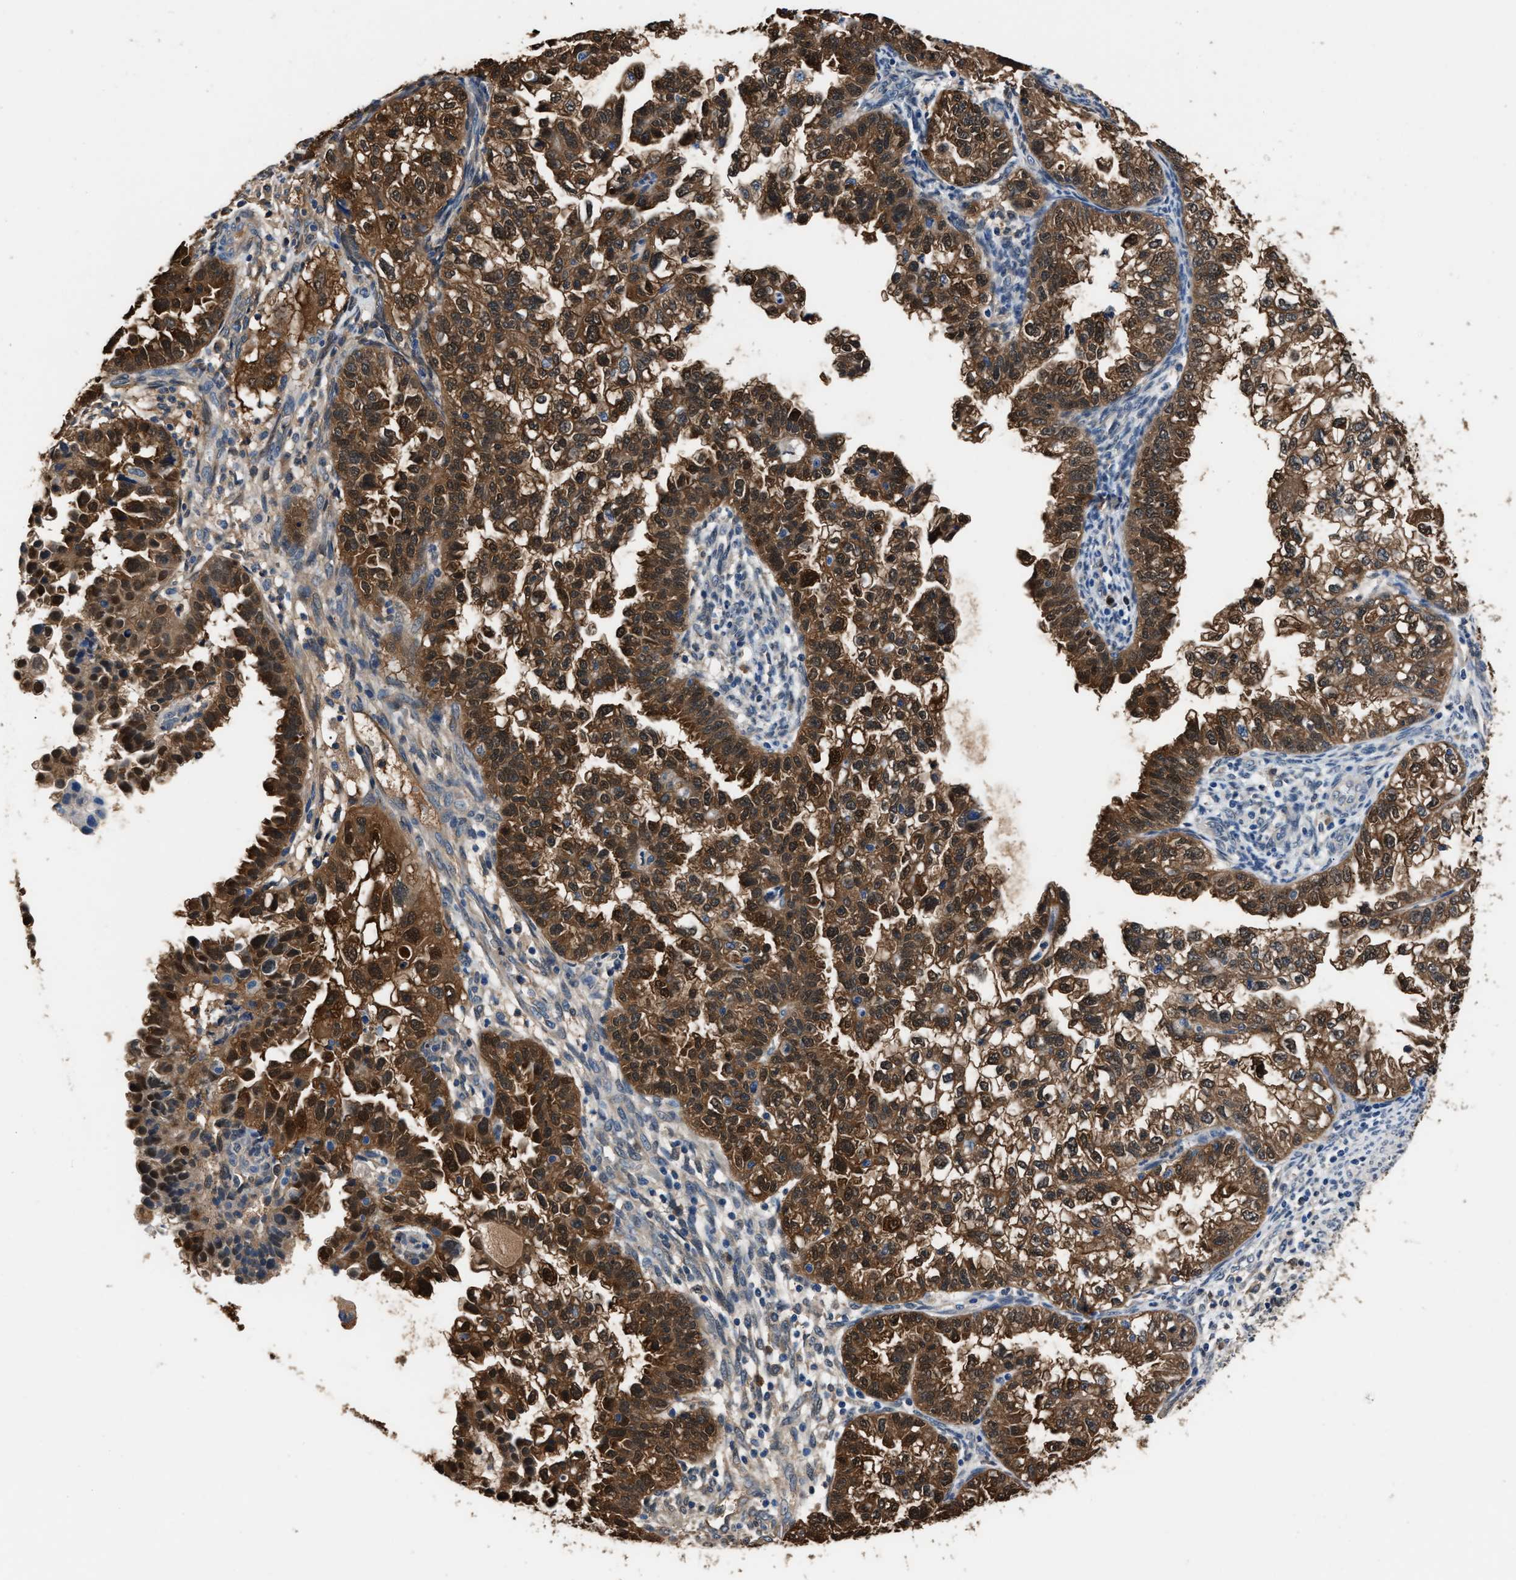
{"staining": {"intensity": "strong", "quantity": ">75%", "location": "cytoplasmic/membranous,nuclear"}, "tissue": "endometrial cancer", "cell_type": "Tumor cells", "image_type": "cancer", "snomed": [{"axis": "morphology", "description": "Adenocarcinoma, NOS"}, {"axis": "topography", "description": "Endometrium"}], "caption": "Endometrial cancer (adenocarcinoma) tissue reveals strong cytoplasmic/membranous and nuclear staining in approximately >75% of tumor cells, visualized by immunohistochemistry.", "gene": "GSTP1", "patient": {"sex": "female", "age": 85}}